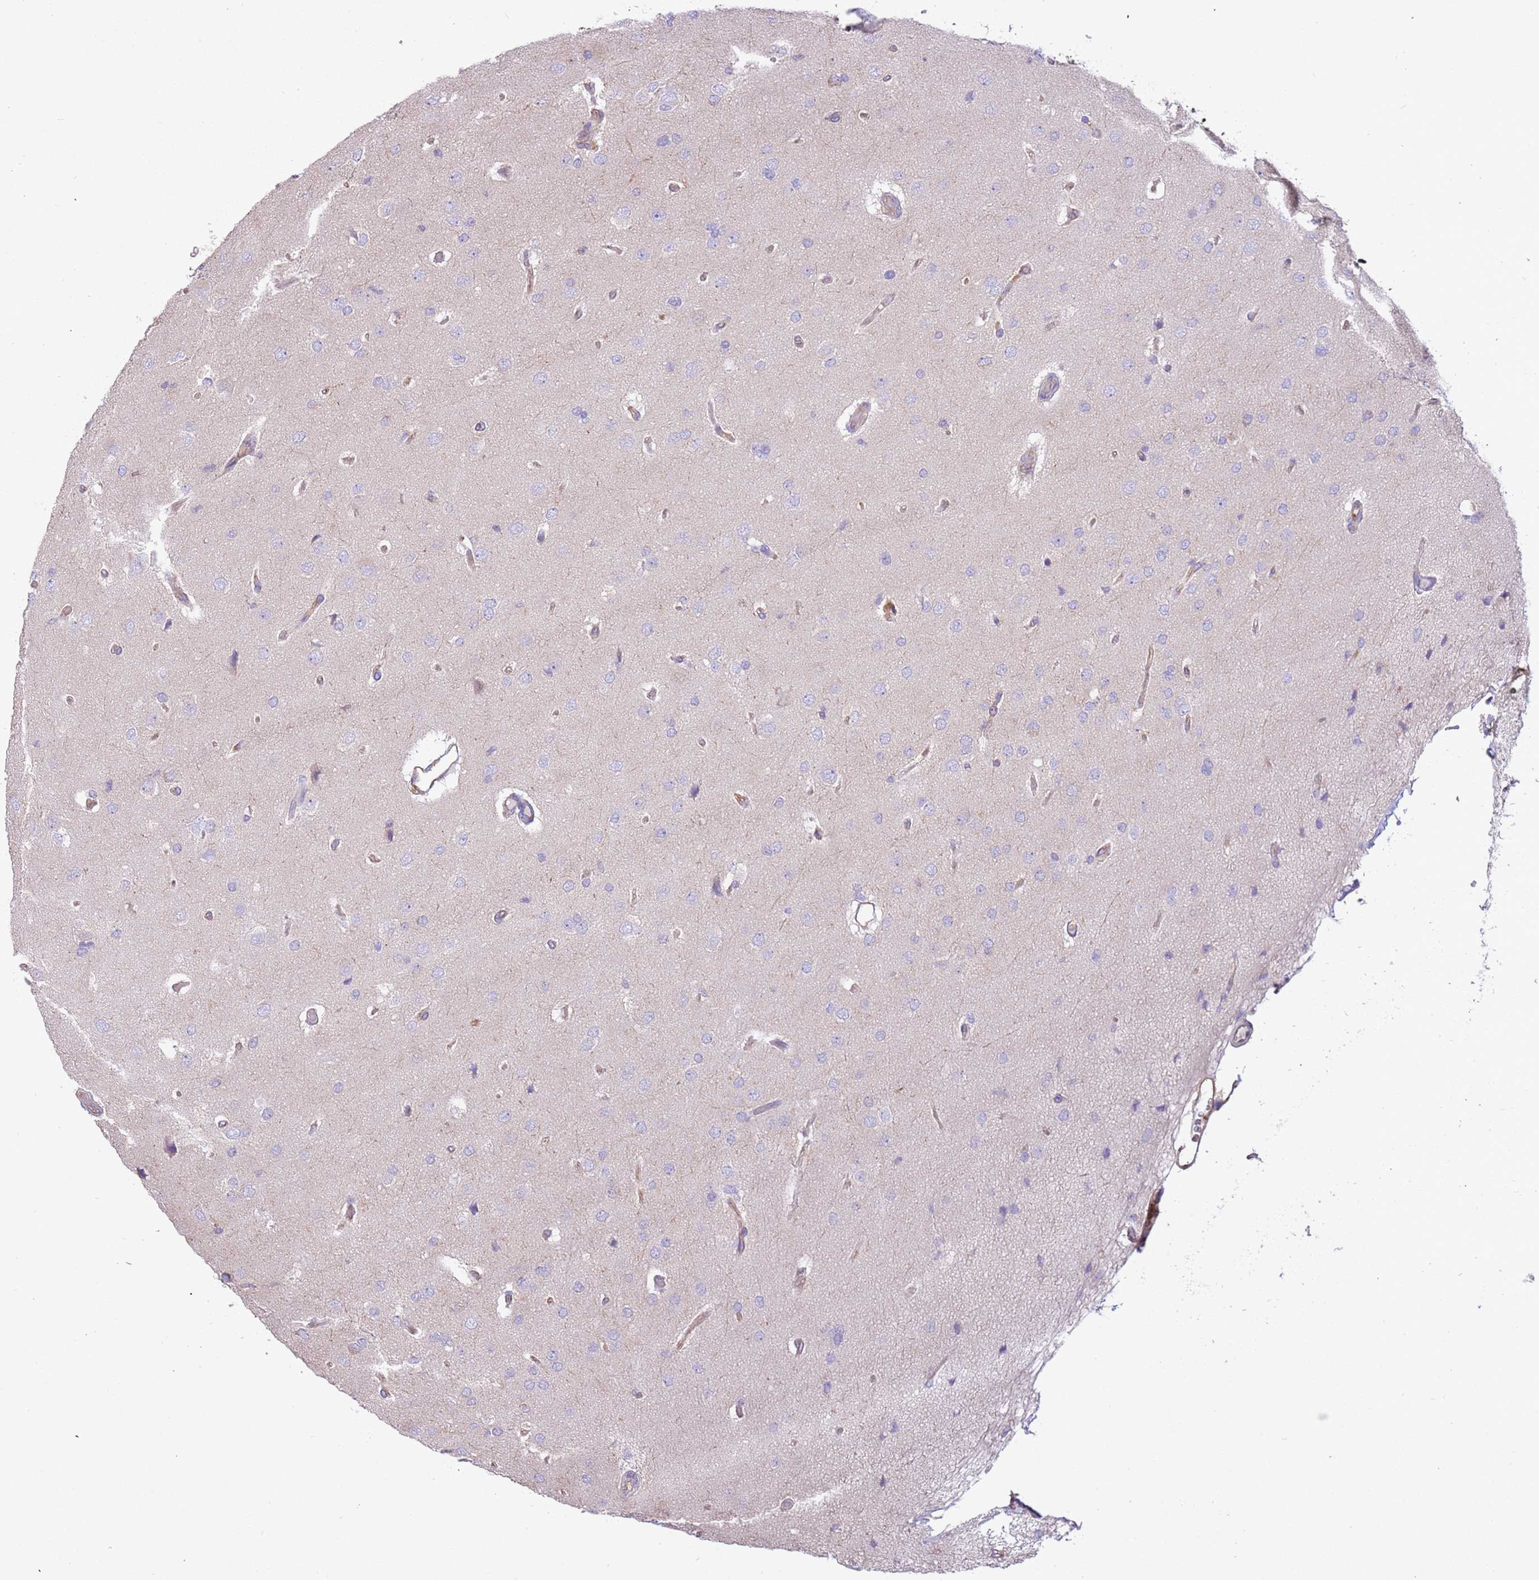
{"staining": {"intensity": "negative", "quantity": "none", "location": "none"}, "tissue": "glioma", "cell_type": "Tumor cells", "image_type": "cancer", "snomed": [{"axis": "morphology", "description": "Glioma, malignant, High grade"}, {"axis": "topography", "description": "Brain"}], "caption": "Protein analysis of glioma shows no significant positivity in tumor cells. (DAB (3,3'-diaminobenzidine) immunohistochemistry with hematoxylin counter stain).", "gene": "NAALADL1", "patient": {"sex": "male", "age": 77}}